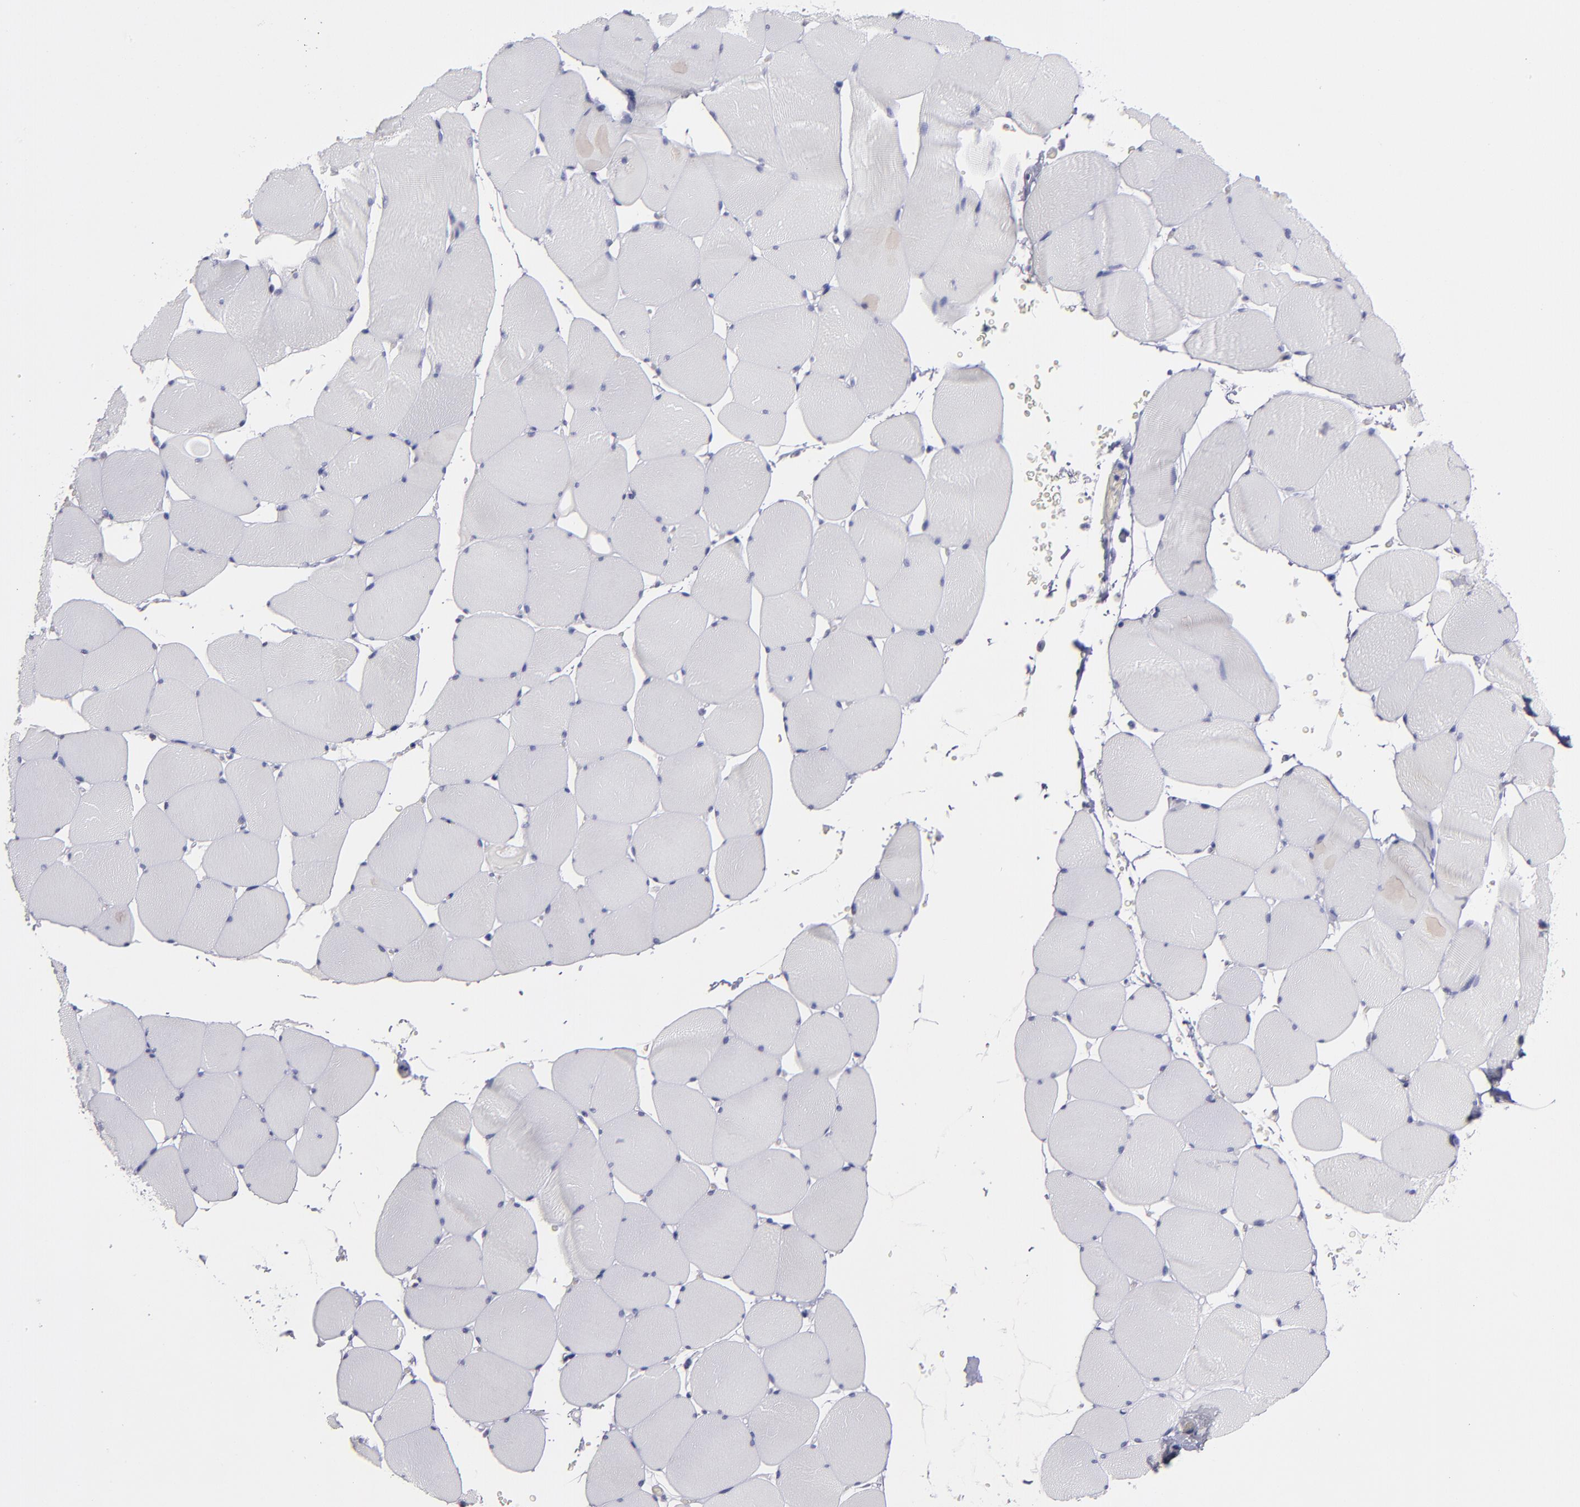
{"staining": {"intensity": "negative", "quantity": "none", "location": "none"}, "tissue": "skeletal muscle", "cell_type": "Myocytes", "image_type": "normal", "snomed": [{"axis": "morphology", "description": "Normal tissue, NOS"}, {"axis": "topography", "description": "Skeletal muscle"}], "caption": "The immunohistochemistry photomicrograph has no significant positivity in myocytes of skeletal muscle. (Immunohistochemistry, brightfield microscopy, high magnification).", "gene": "OTUB2", "patient": {"sex": "male", "age": 62}}